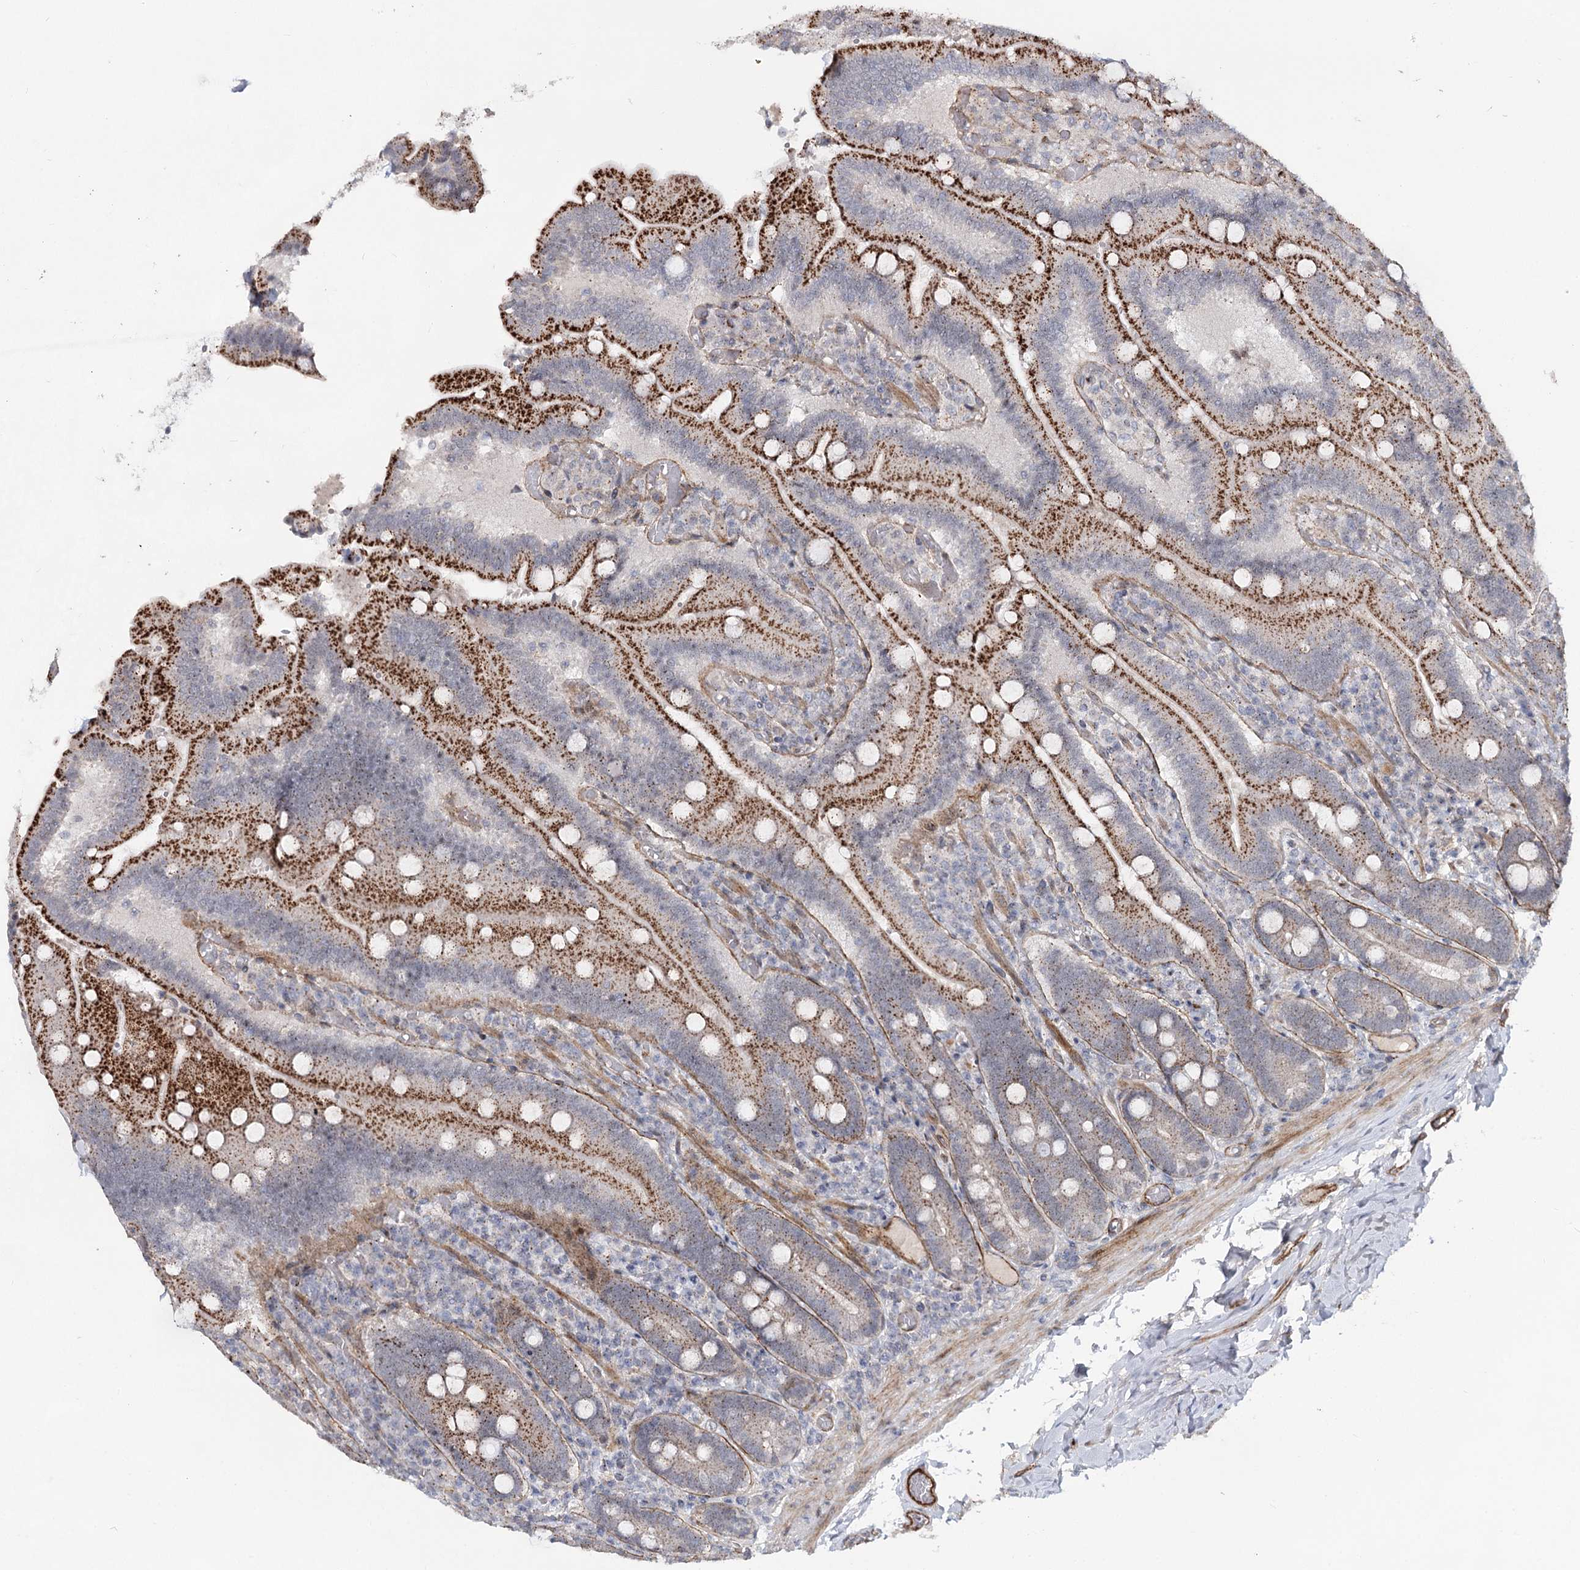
{"staining": {"intensity": "moderate", "quantity": "25%-75%", "location": "cytoplasmic/membranous"}, "tissue": "duodenum", "cell_type": "Glandular cells", "image_type": "normal", "snomed": [{"axis": "morphology", "description": "Normal tissue, NOS"}, {"axis": "topography", "description": "Duodenum"}], "caption": "Brown immunohistochemical staining in normal duodenum shows moderate cytoplasmic/membranous expression in approximately 25%-75% of glandular cells.", "gene": "ATL2", "patient": {"sex": "female", "age": 62}}